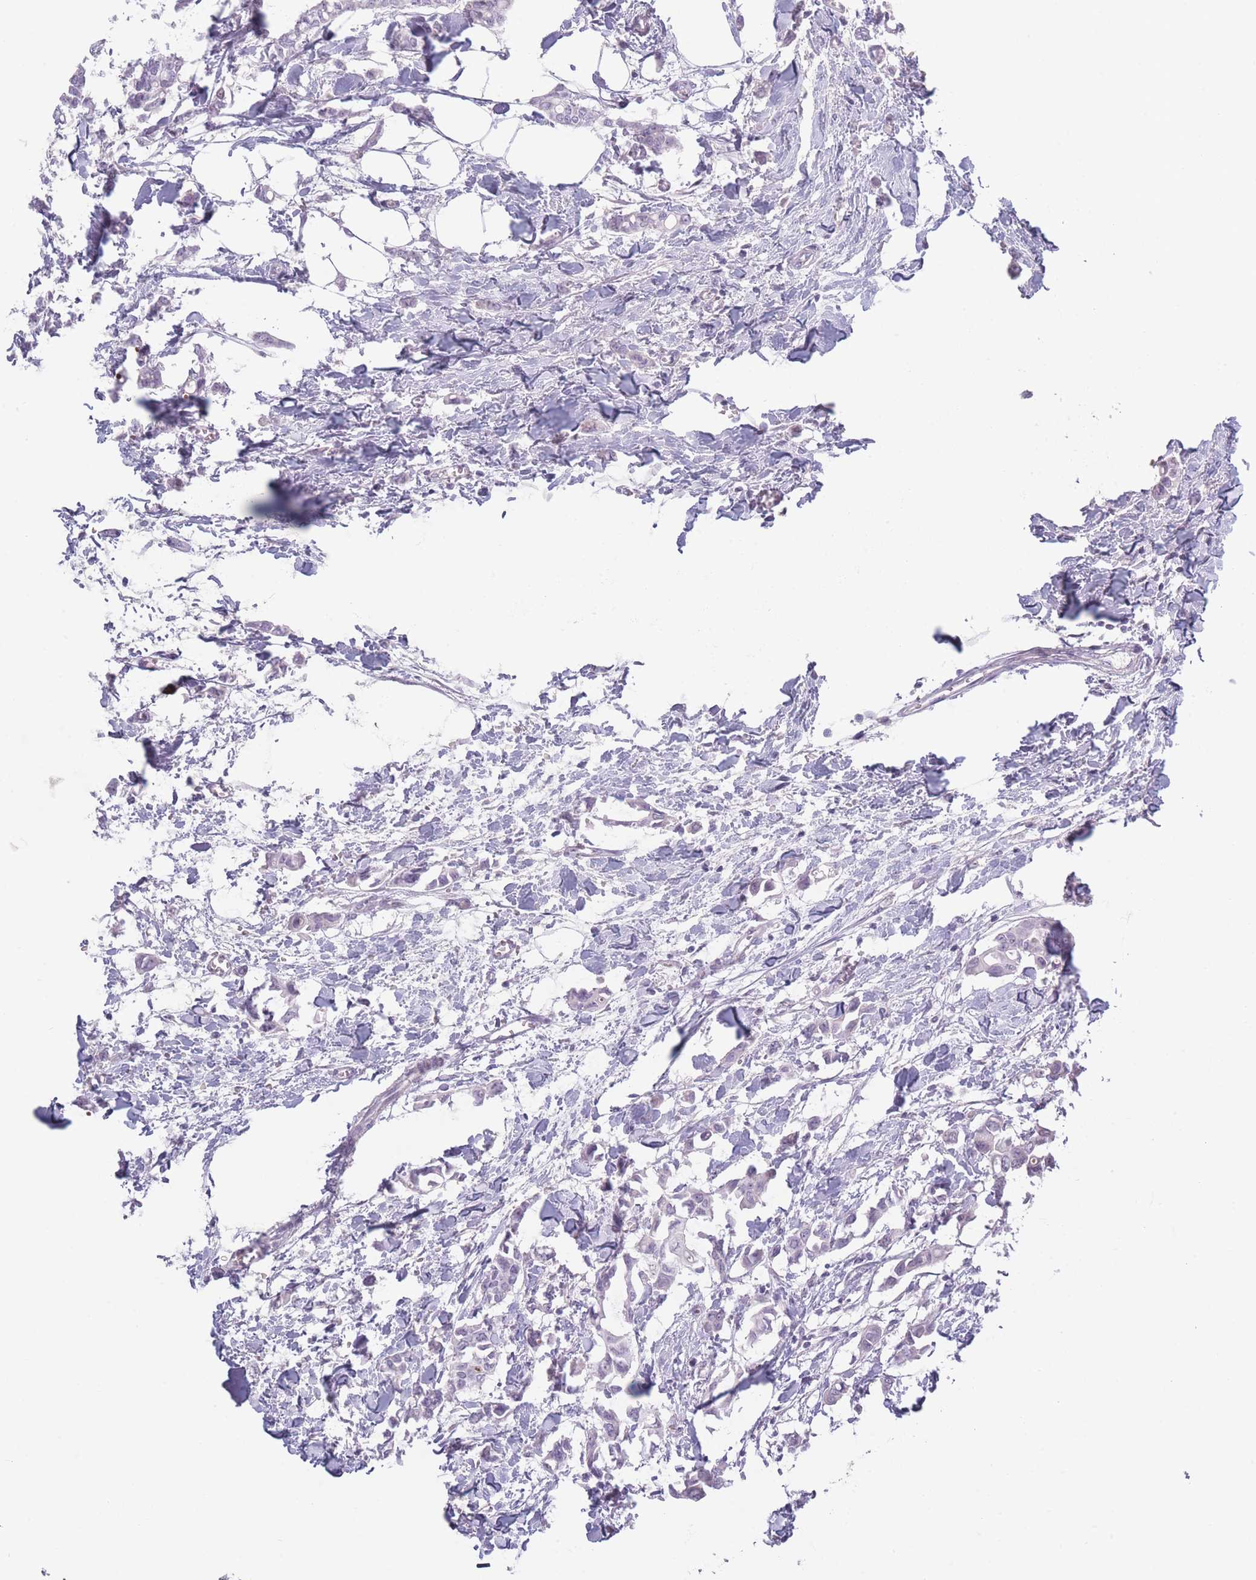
{"staining": {"intensity": "negative", "quantity": "none", "location": "none"}, "tissue": "breast cancer", "cell_type": "Tumor cells", "image_type": "cancer", "snomed": [{"axis": "morphology", "description": "Duct carcinoma"}, {"axis": "topography", "description": "Breast"}], "caption": "Tumor cells are negative for brown protein staining in breast infiltrating ductal carcinoma.", "gene": "PLEKHG2", "patient": {"sex": "female", "age": 41}}